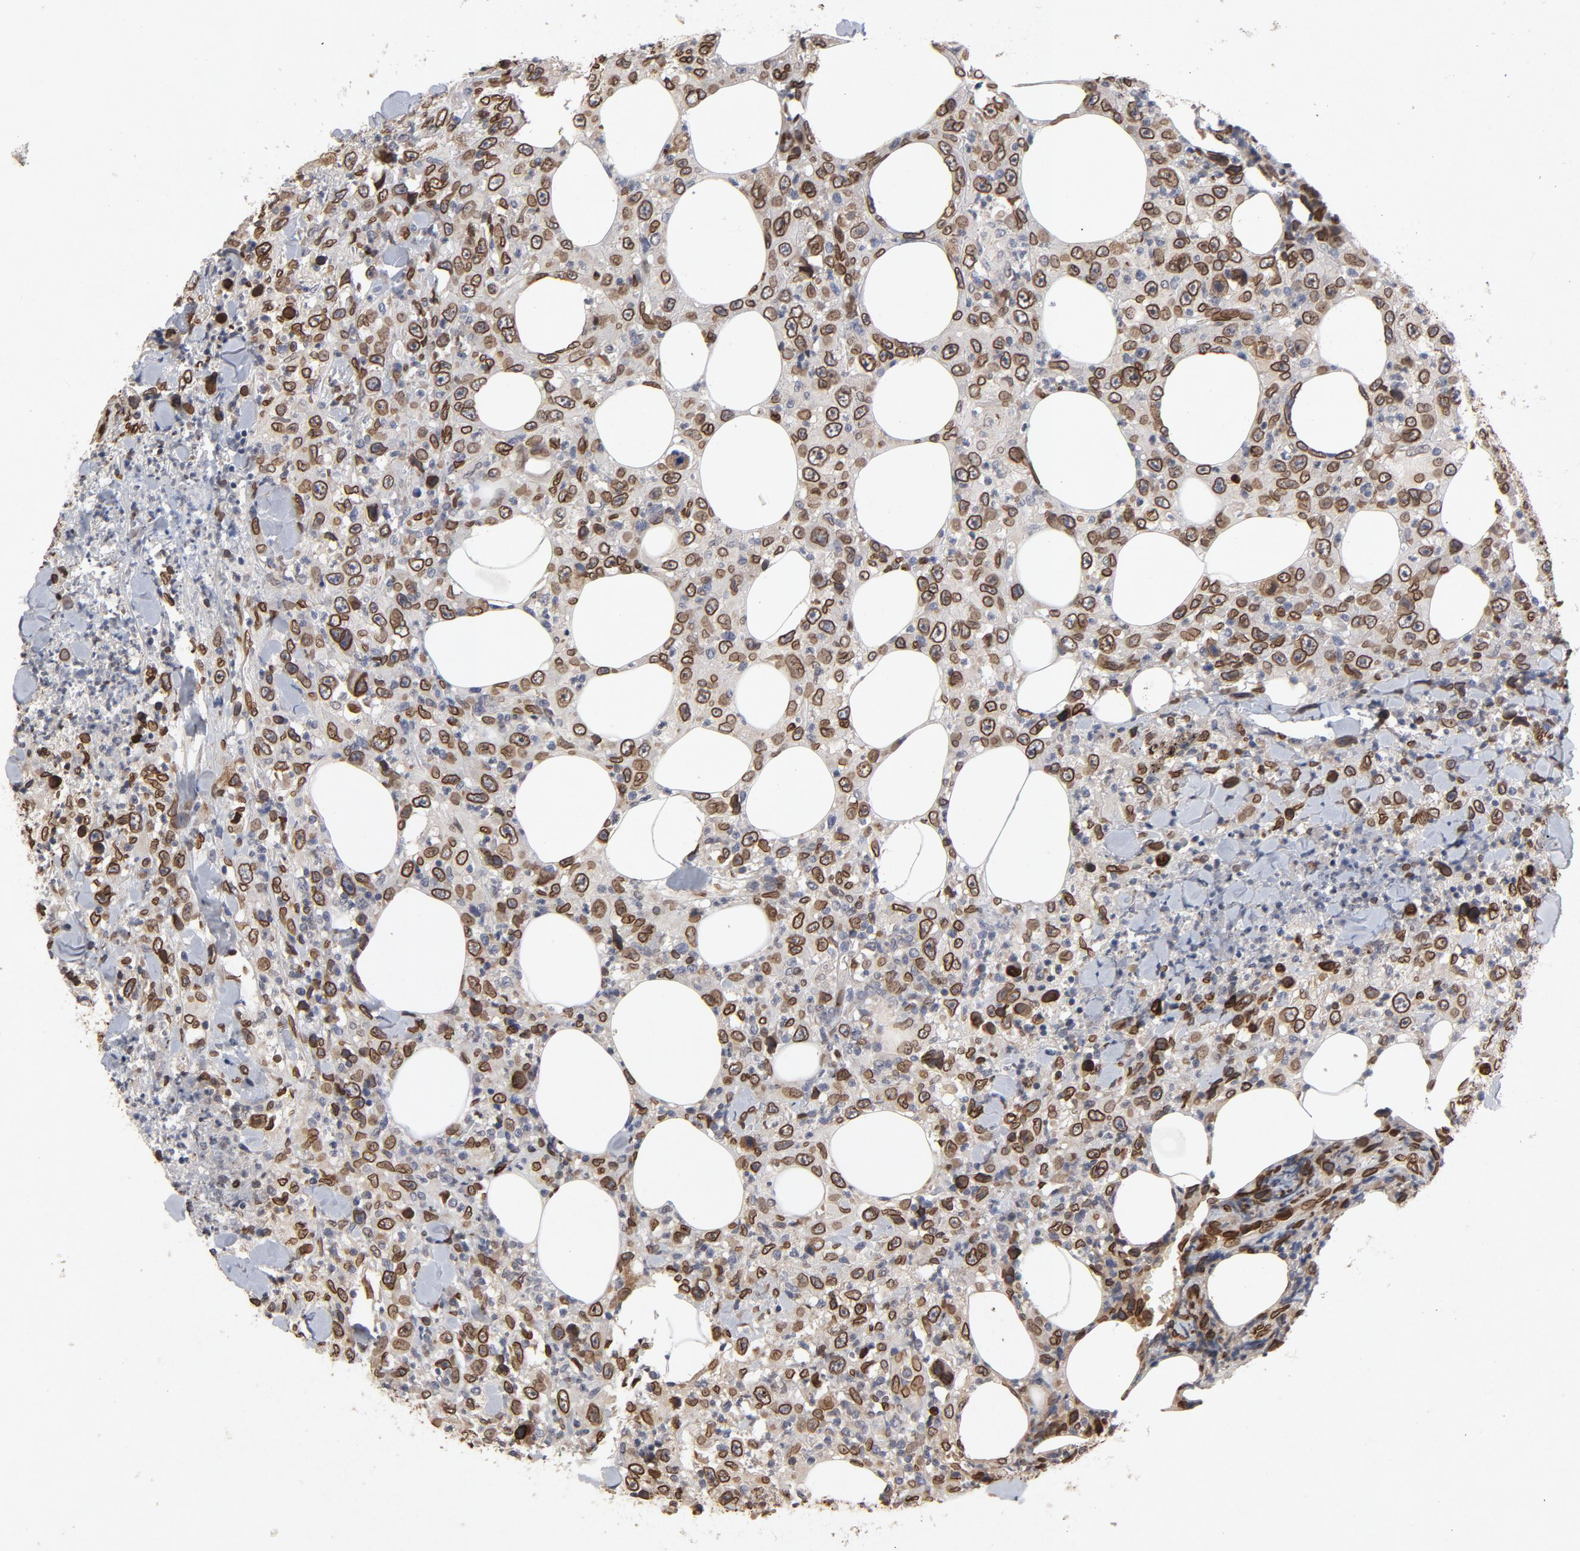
{"staining": {"intensity": "strong", "quantity": ">75%", "location": "cytoplasmic/membranous,nuclear"}, "tissue": "thyroid cancer", "cell_type": "Tumor cells", "image_type": "cancer", "snomed": [{"axis": "morphology", "description": "Carcinoma, NOS"}, {"axis": "topography", "description": "Thyroid gland"}], "caption": "This micrograph displays immunohistochemistry (IHC) staining of thyroid cancer (carcinoma), with high strong cytoplasmic/membranous and nuclear positivity in approximately >75% of tumor cells.", "gene": "LMNA", "patient": {"sex": "female", "age": 77}}